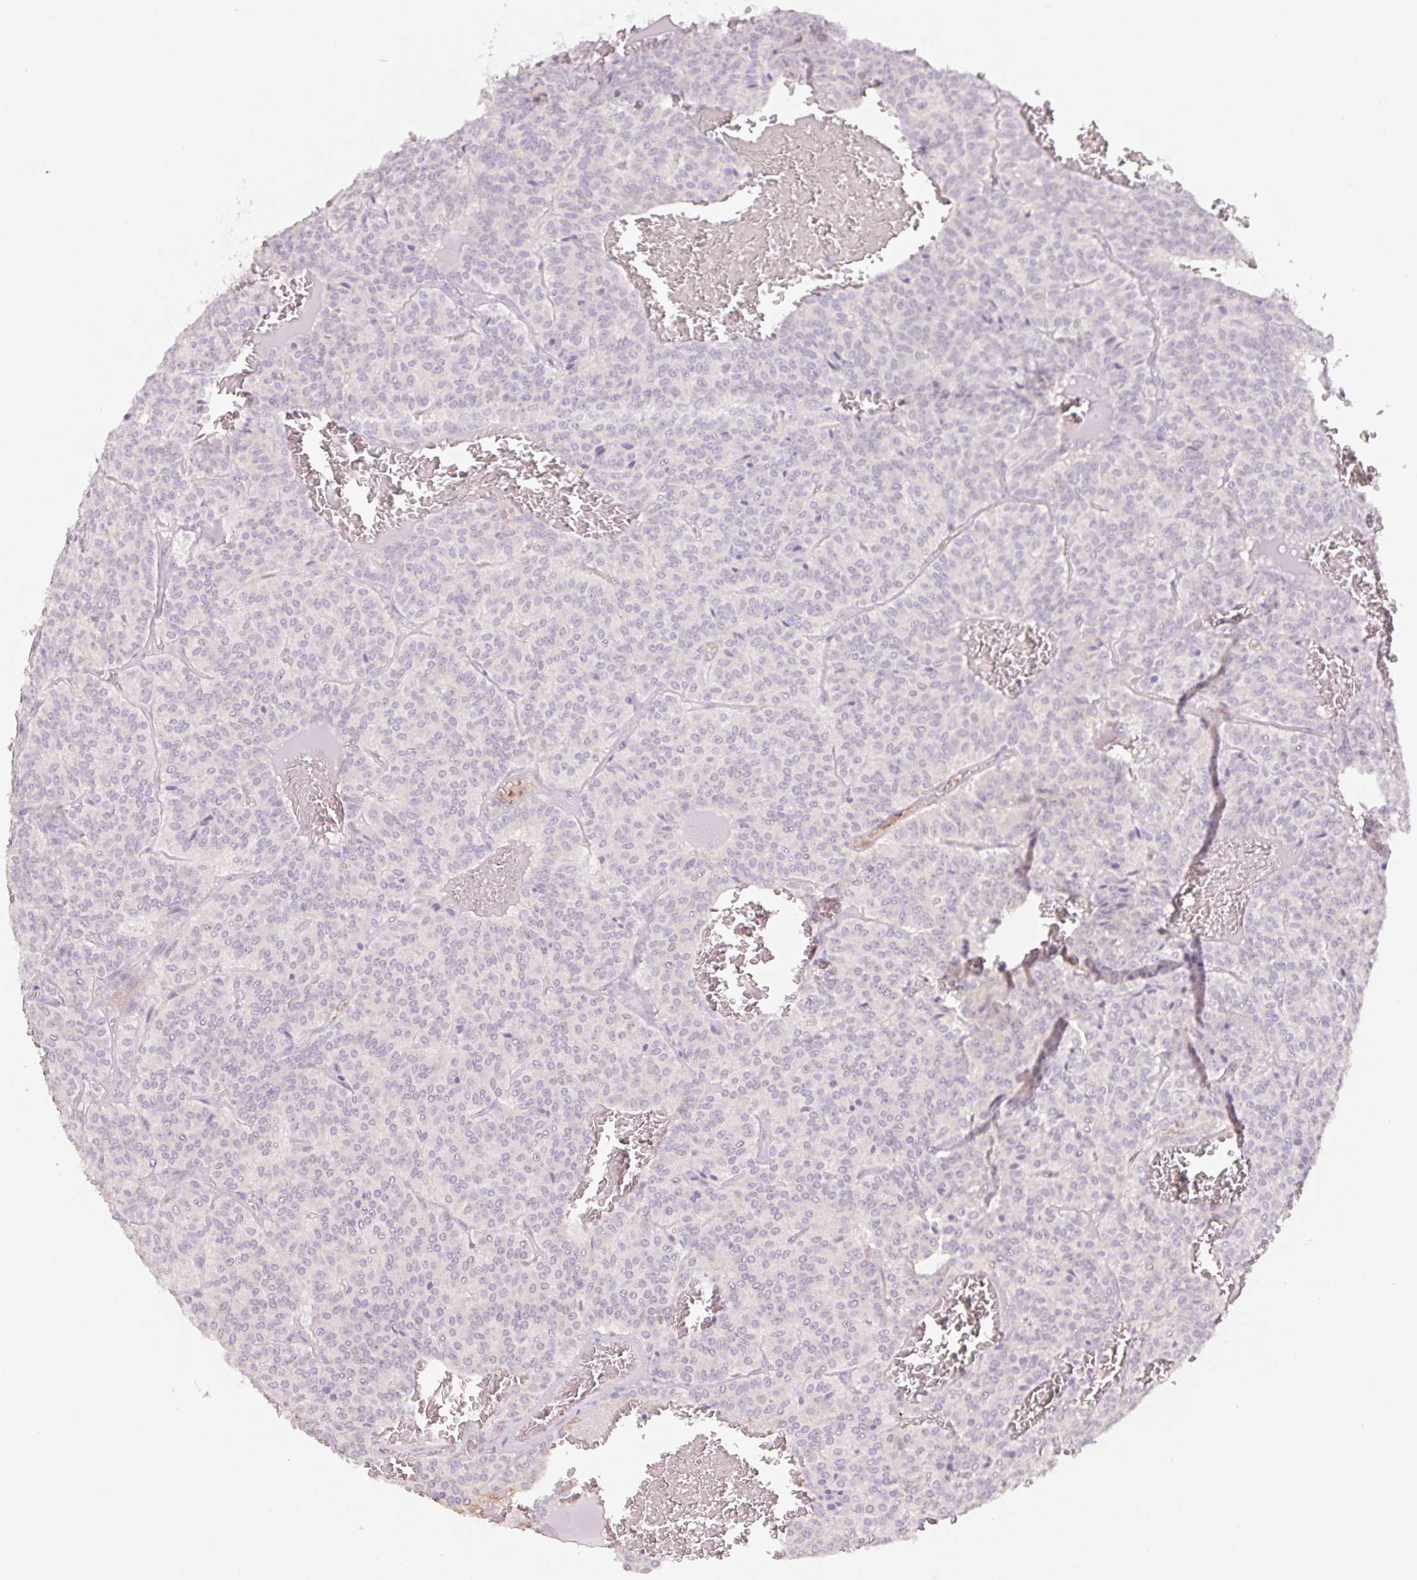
{"staining": {"intensity": "negative", "quantity": "none", "location": "none"}, "tissue": "carcinoid", "cell_type": "Tumor cells", "image_type": "cancer", "snomed": [{"axis": "morphology", "description": "Carcinoid, malignant, NOS"}, {"axis": "topography", "description": "Lung"}], "caption": "DAB immunohistochemical staining of human carcinoid (malignant) exhibits no significant positivity in tumor cells.", "gene": "PNMA8B", "patient": {"sex": "male", "age": 70}}